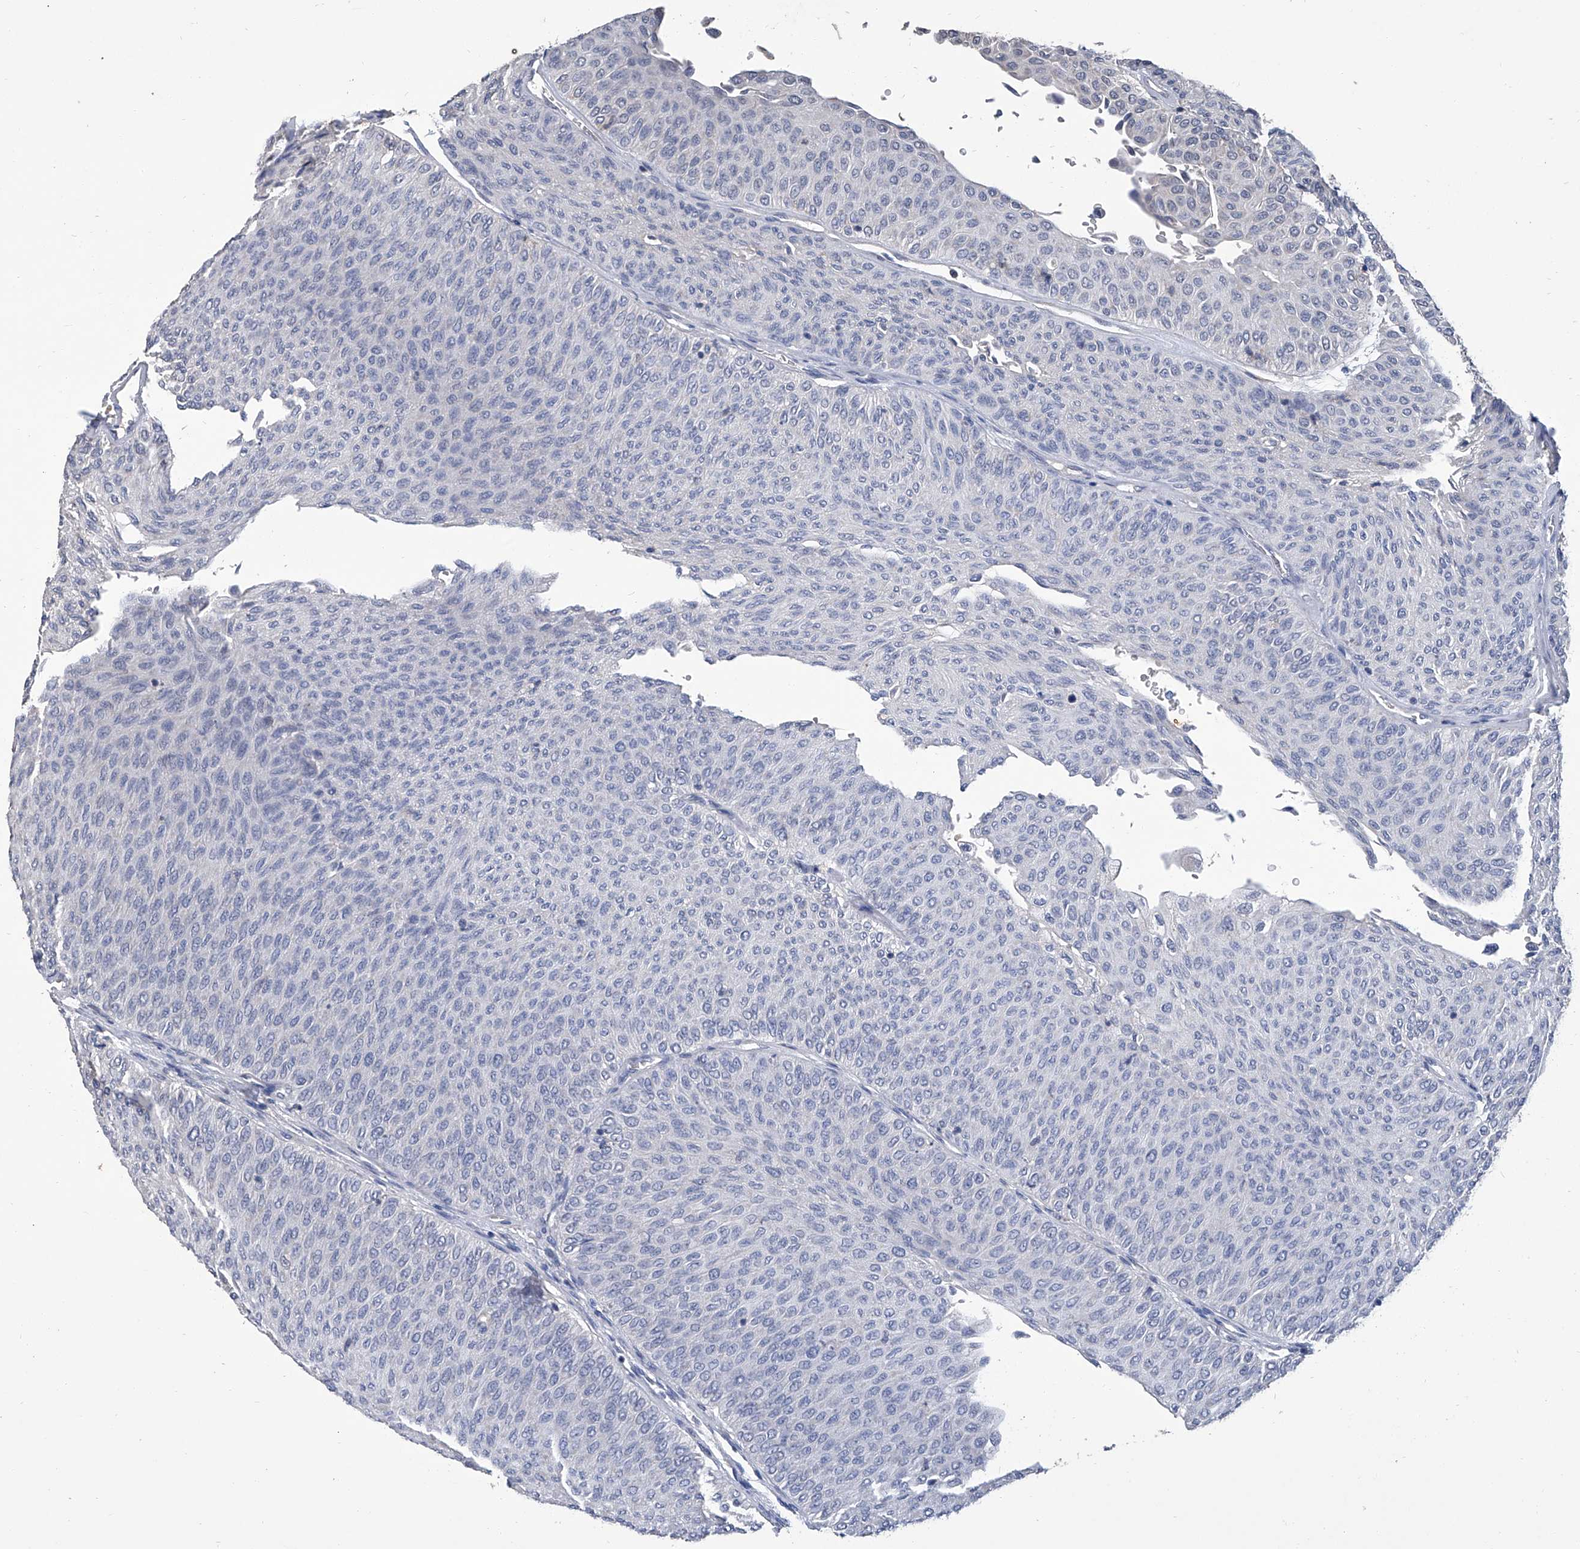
{"staining": {"intensity": "negative", "quantity": "none", "location": "none"}, "tissue": "urothelial cancer", "cell_type": "Tumor cells", "image_type": "cancer", "snomed": [{"axis": "morphology", "description": "Urothelial carcinoma, Low grade"}, {"axis": "topography", "description": "Urinary bladder"}], "caption": "Protein analysis of urothelial cancer shows no significant staining in tumor cells. (Immunohistochemistry (ihc), brightfield microscopy, high magnification).", "gene": "GPT", "patient": {"sex": "male", "age": 78}}